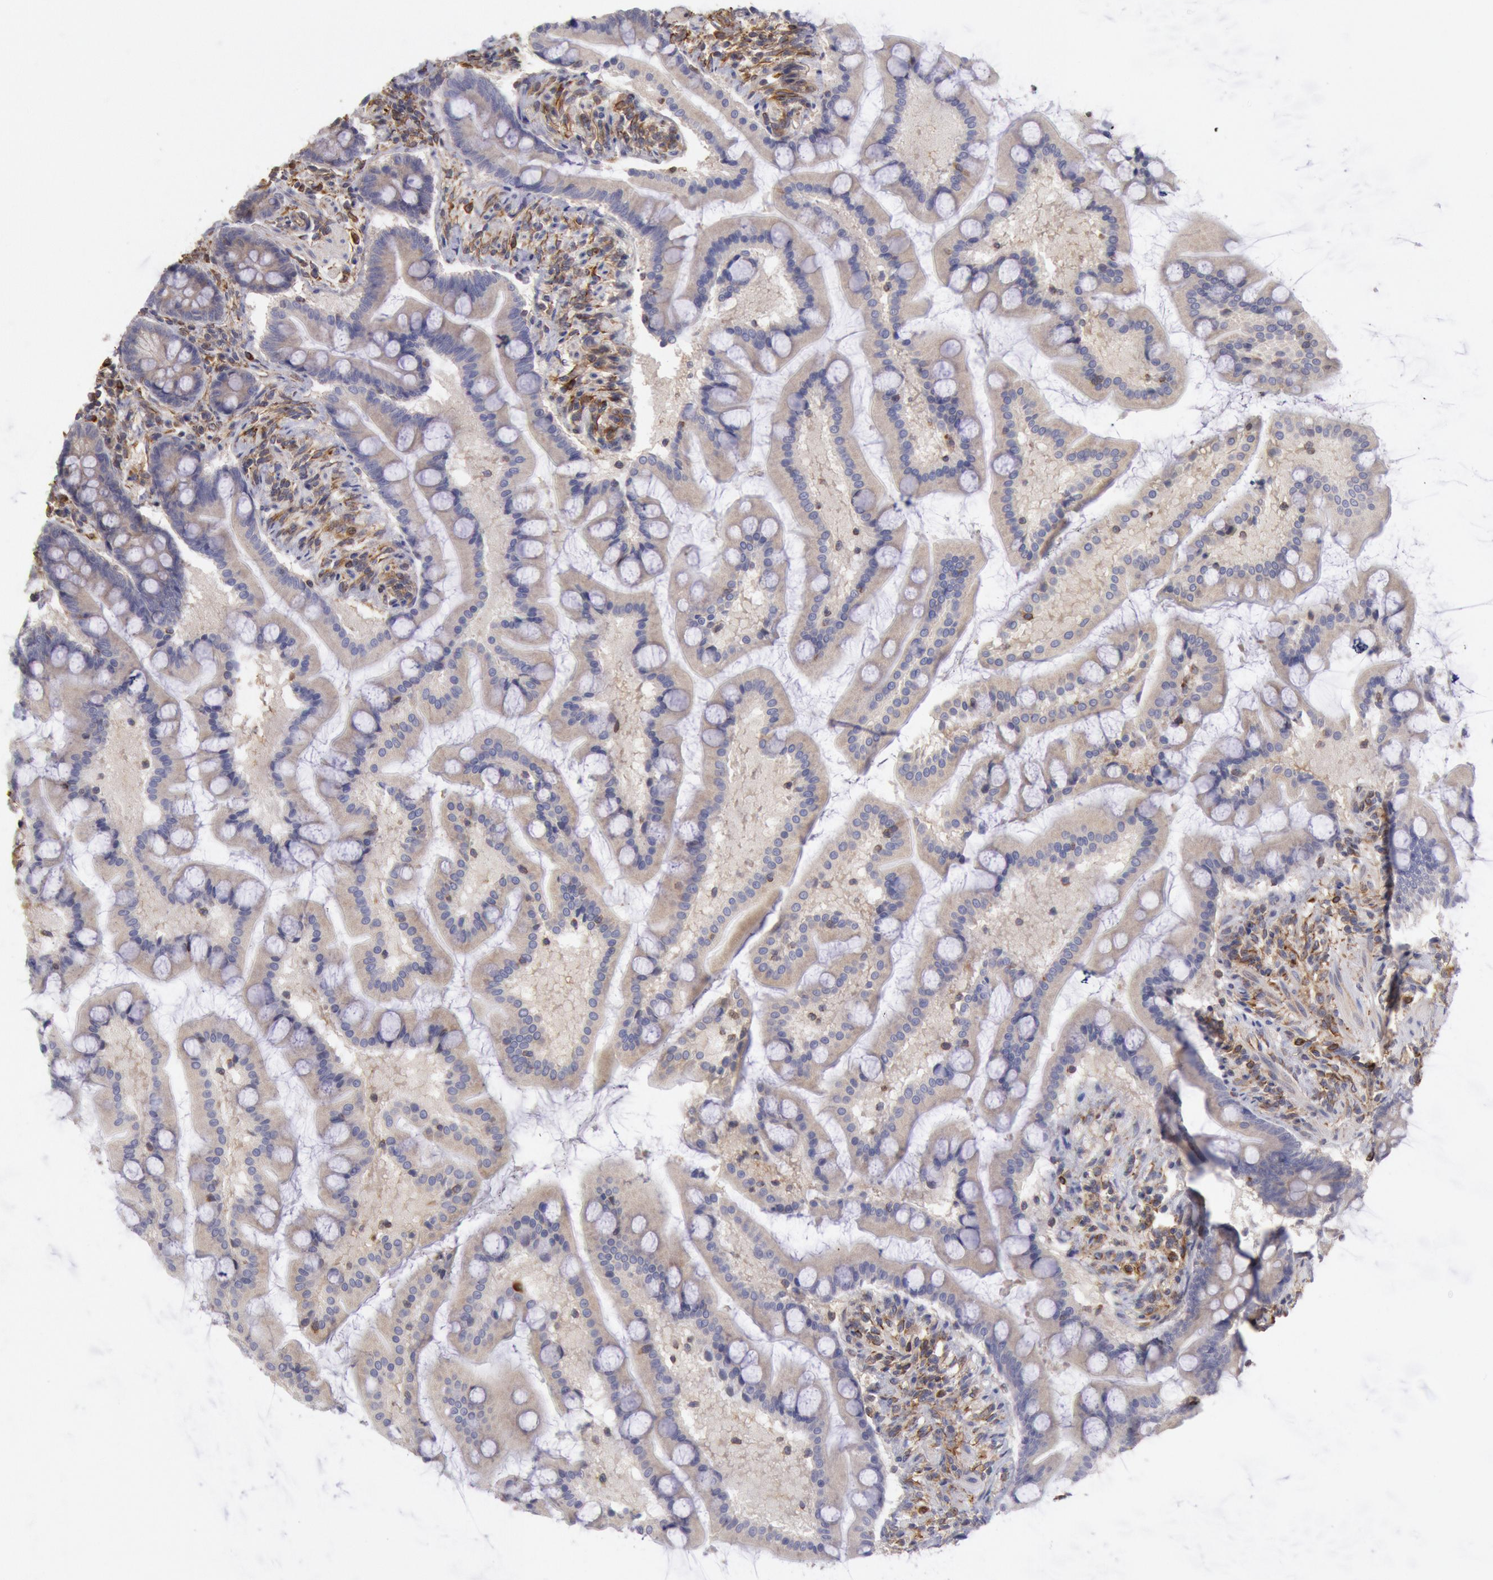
{"staining": {"intensity": "weak", "quantity": ">75%", "location": "cytoplasmic/membranous"}, "tissue": "small intestine", "cell_type": "Glandular cells", "image_type": "normal", "snomed": [{"axis": "morphology", "description": "Normal tissue, NOS"}, {"axis": "topography", "description": "Small intestine"}], "caption": "Normal small intestine demonstrates weak cytoplasmic/membranous staining in approximately >75% of glandular cells.", "gene": "RNF139", "patient": {"sex": "male", "age": 41}}